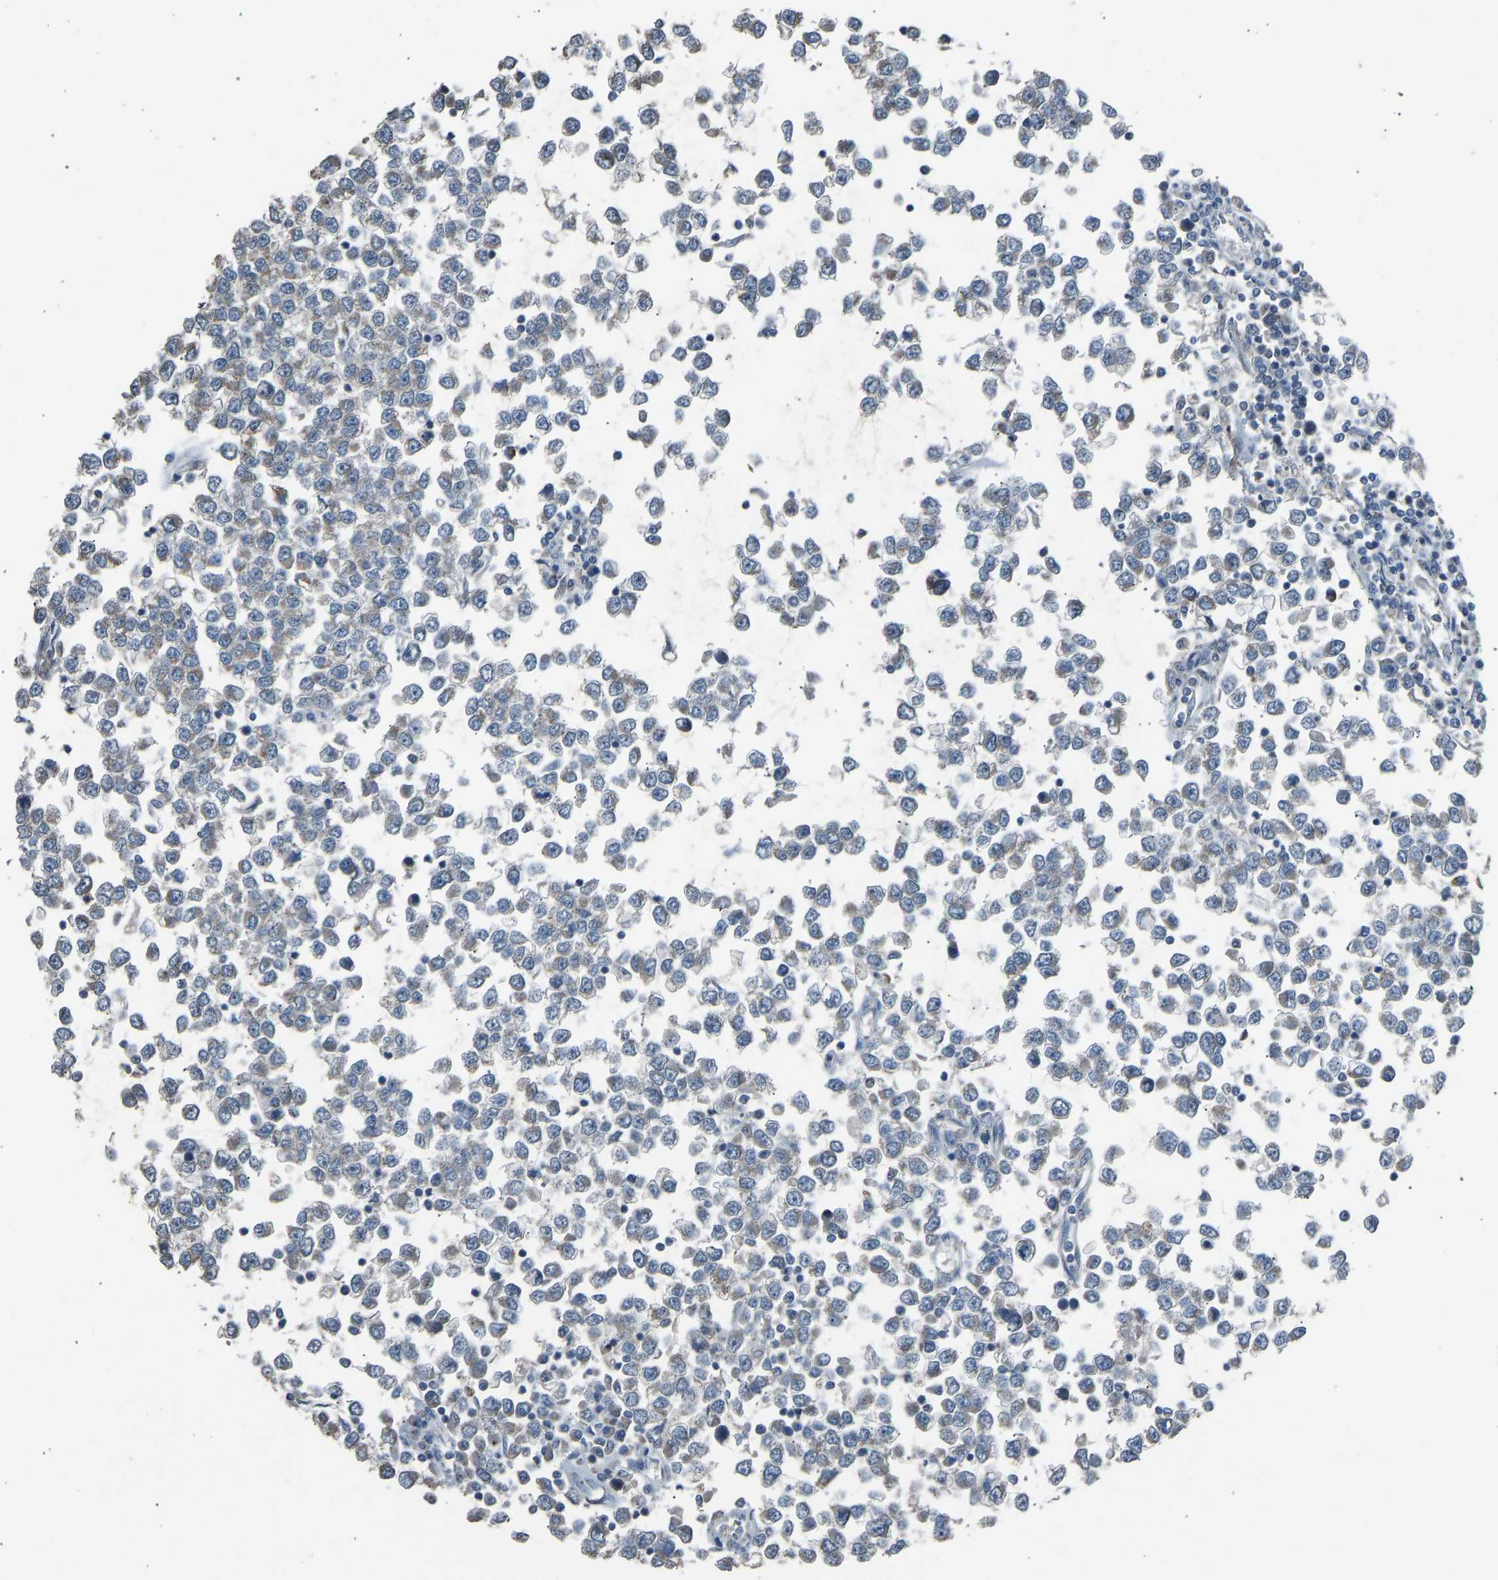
{"staining": {"intensity": "negative", "quantity": "none", "location": "none"}, "tissue": "testis cancer", "cell_type": "Tumor cells", "image_type": "cancer", "snomed": [{"axis": "morphology", "description": "Seminoma, NOS"}, {"axis": "topography", "description": "Testis"}], "caption": "This is an immunohistochemistry micrograph of seminoma (testis). There is no expression in tumor cells.", "gene": "TGFBR3", "patient": {"sex": "male", "age": 65}}